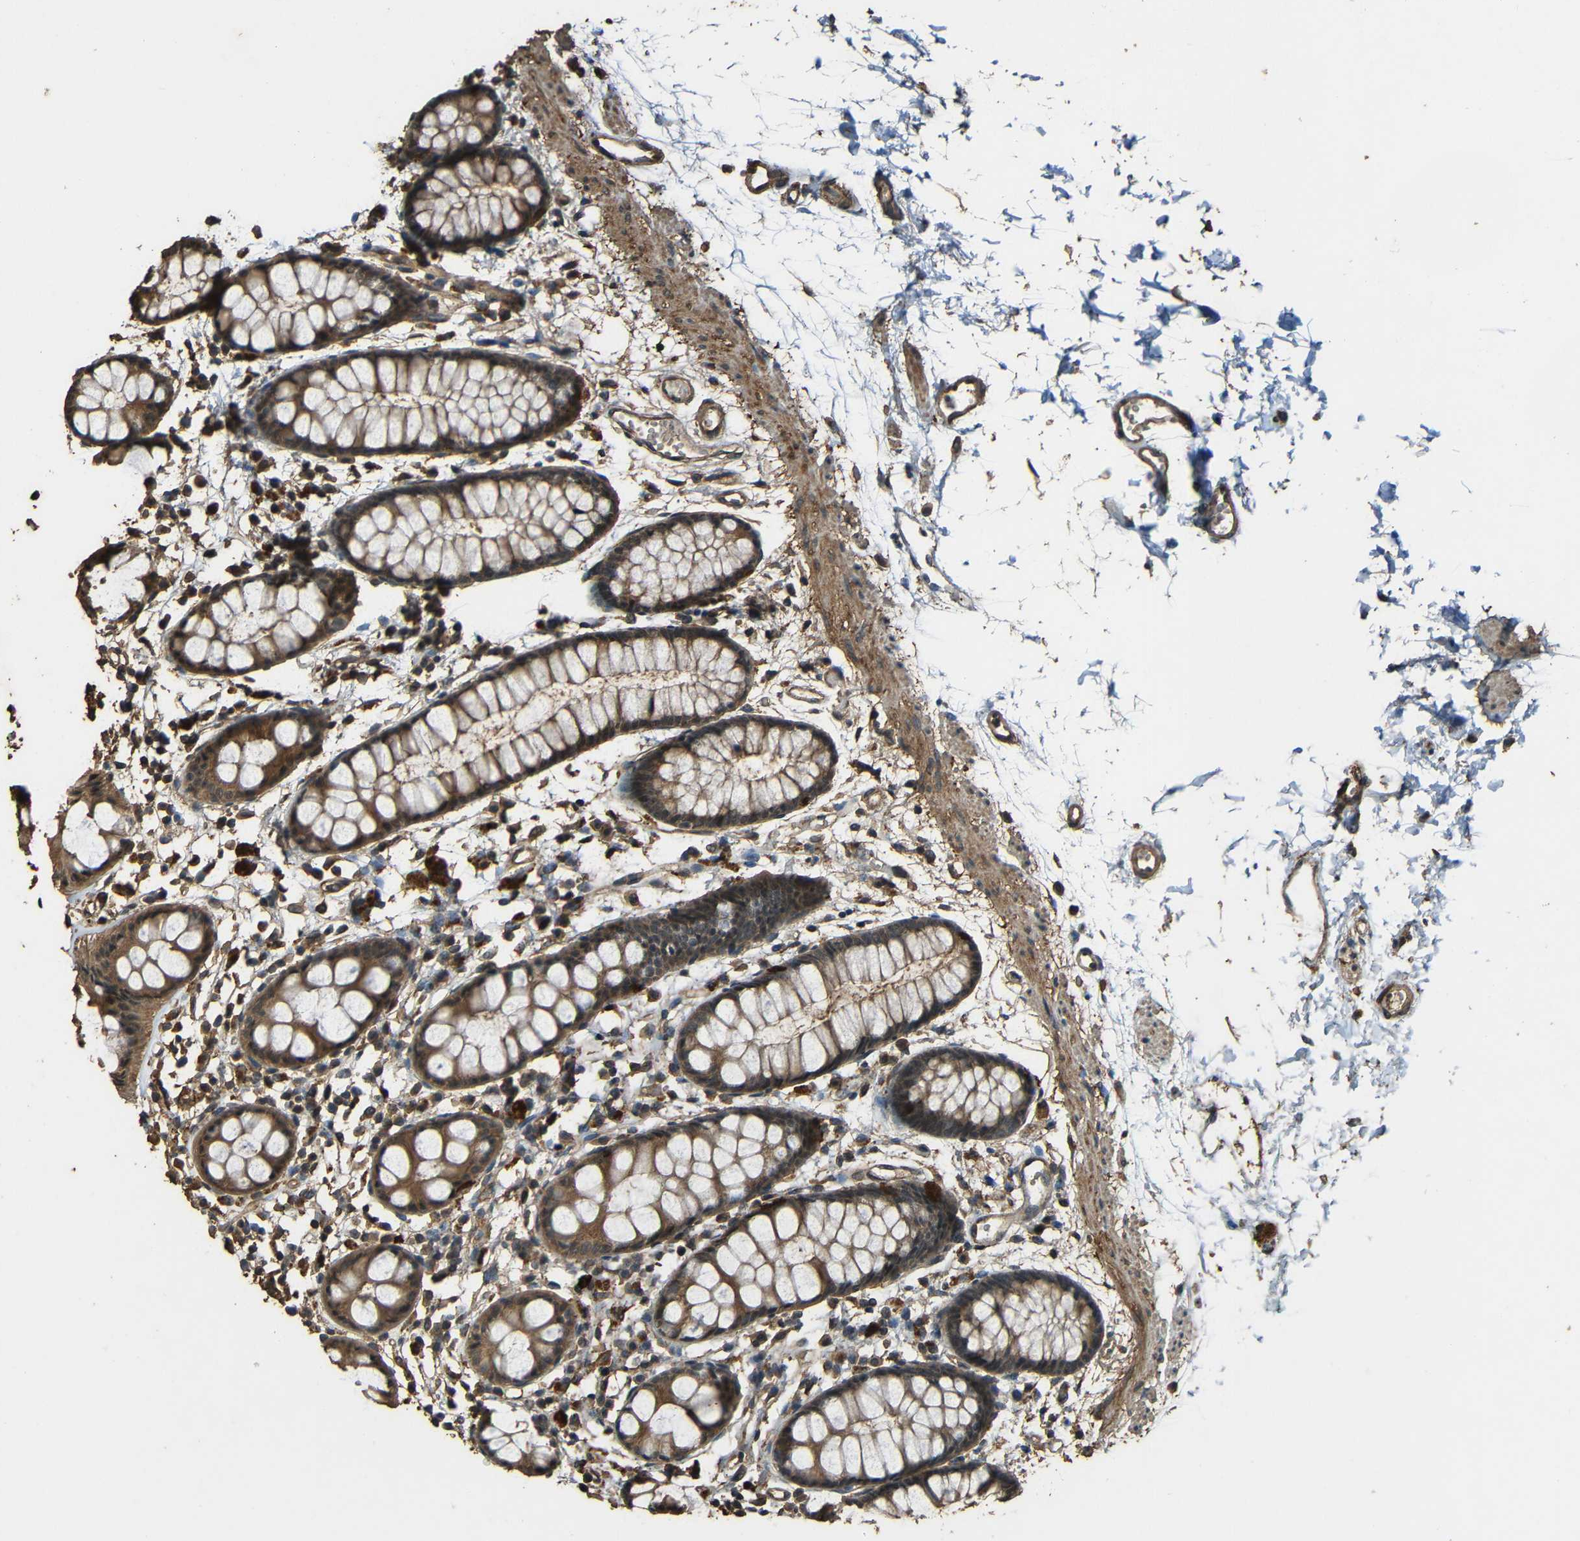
{"staining": {"intensity": "moderate", "quantity": ">75%", "location": "cytoplasmic/membranous"}, "tissue": "rectum", "cell_type": "Glandular cells", "image_type": "normal", "snomed": [{"axis": "morphology", "description": "Normal tissue, NOS"}, {"axis": "topography", "description": "Rectum"}], "caption": "IHC staining of normal rectum, which demonstrates medium levels of moderate cytoplasmic/membranous expression in approximately >75% of glandular cells indicating moderate cytoplasmic/membranous protein positivity. The staining was performed using DAB (brown) for protein detection and nuclei were counterstained in hematoxylin (blue).", "gene": "PDE5A", "patient": {"sex": "female", "age": 66}}